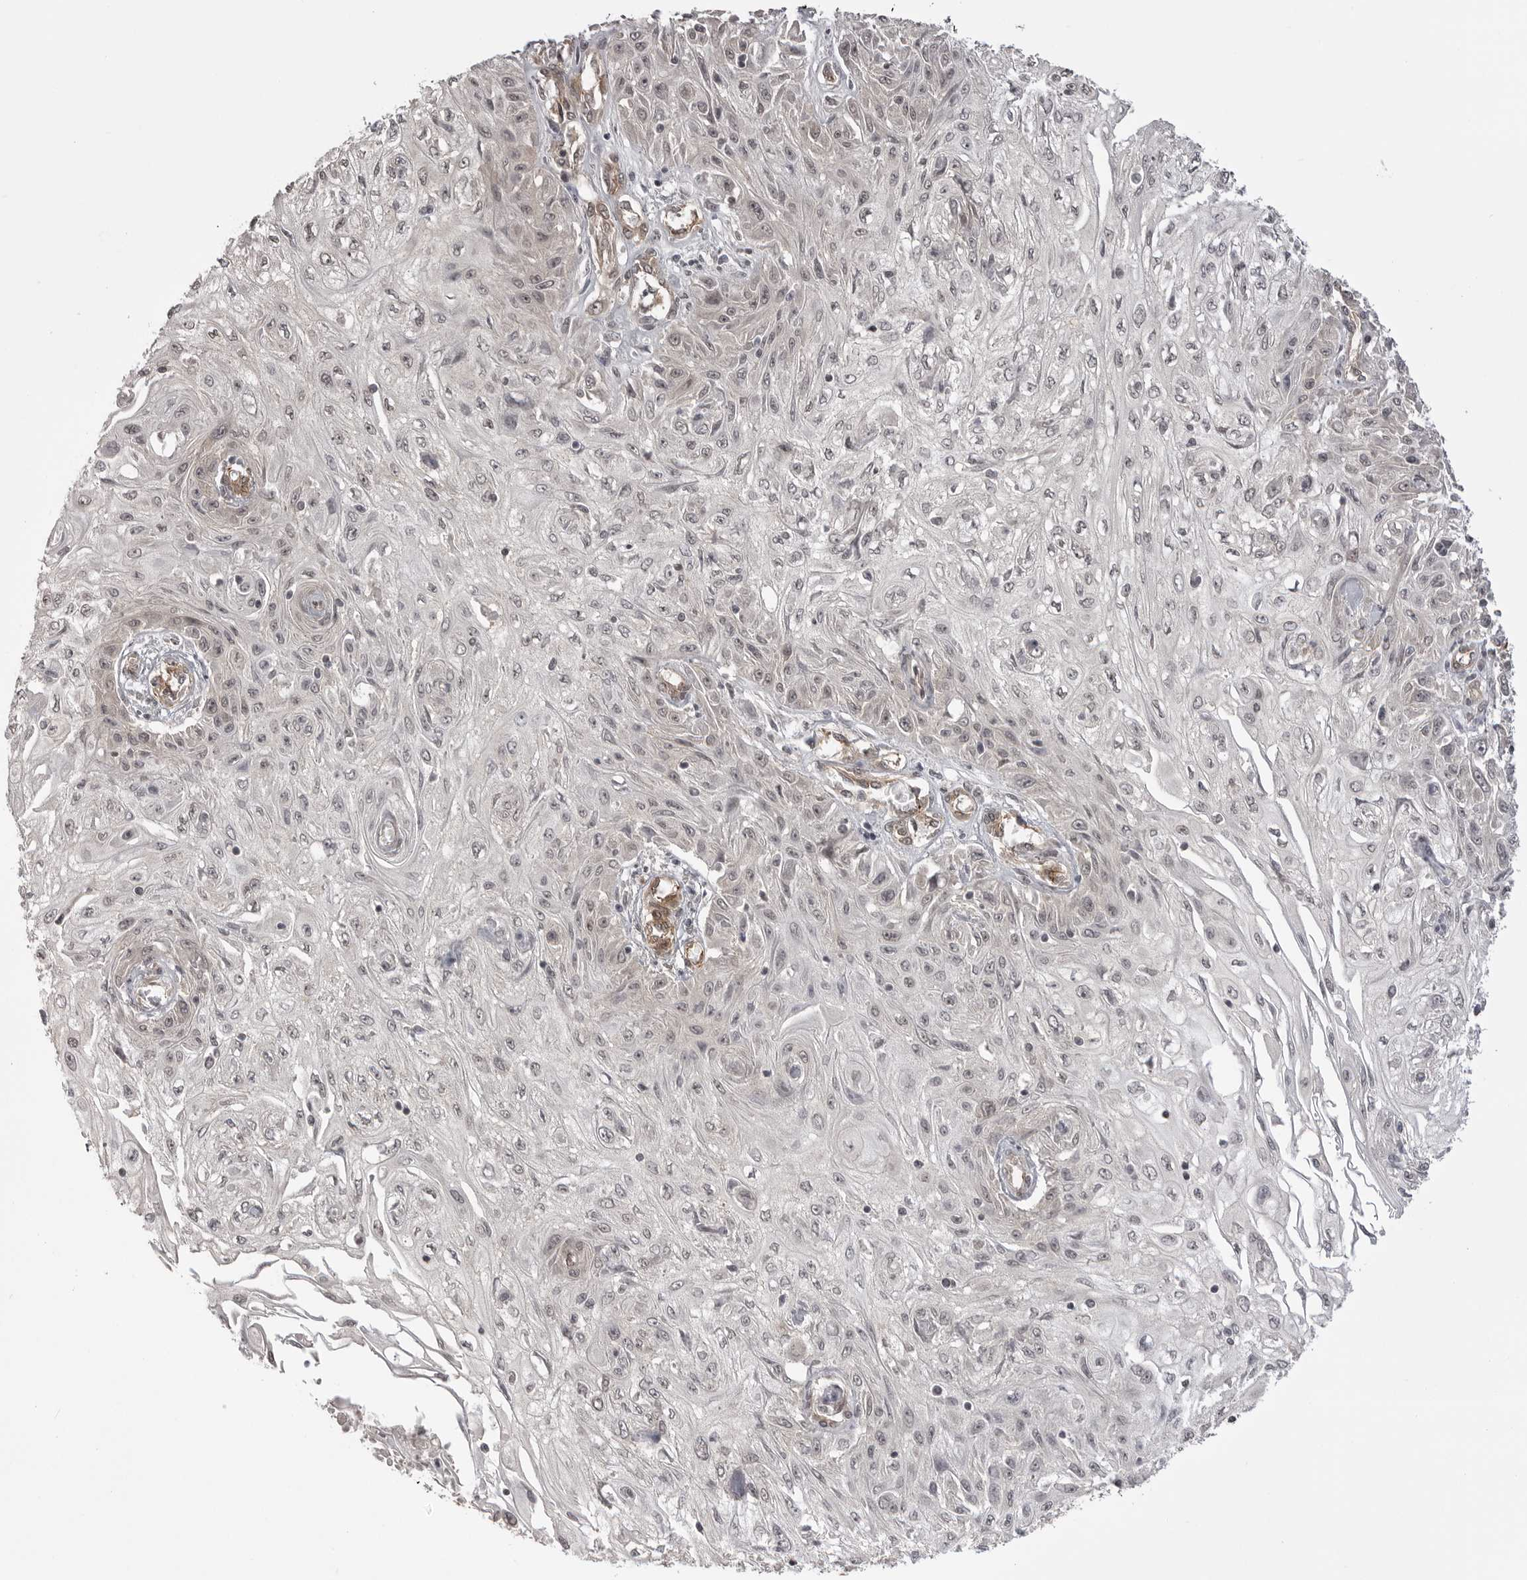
{"staining": {"intensity": "negative", "quantity": "none", "location": "none"}, "tissue": "skin cancer", "cell_type": "Tumor cells", "image_type": "cancer", "snomed": [{"axis": "morphology", "description": "Squamous cell carcinoma, NOS"}, {"axis": "morphology", "description": "Squamous cell carcinoma, metastatic, NOS"}, {"axis": "topography", "description": "Skin"}, {"axis": "topography", "description": "Lymph node"}], "caption": "An IHC photomicrograph of skin cancer is shown. There is no staining in tumor cells of skin cancer. (DAB (3,3'-diaminobenzidine) immunohistochemistry visualized using brightfield microscopy, high magnification).", "gene": "SORBS1", "patient": {"sex": "male", "age": 75}}